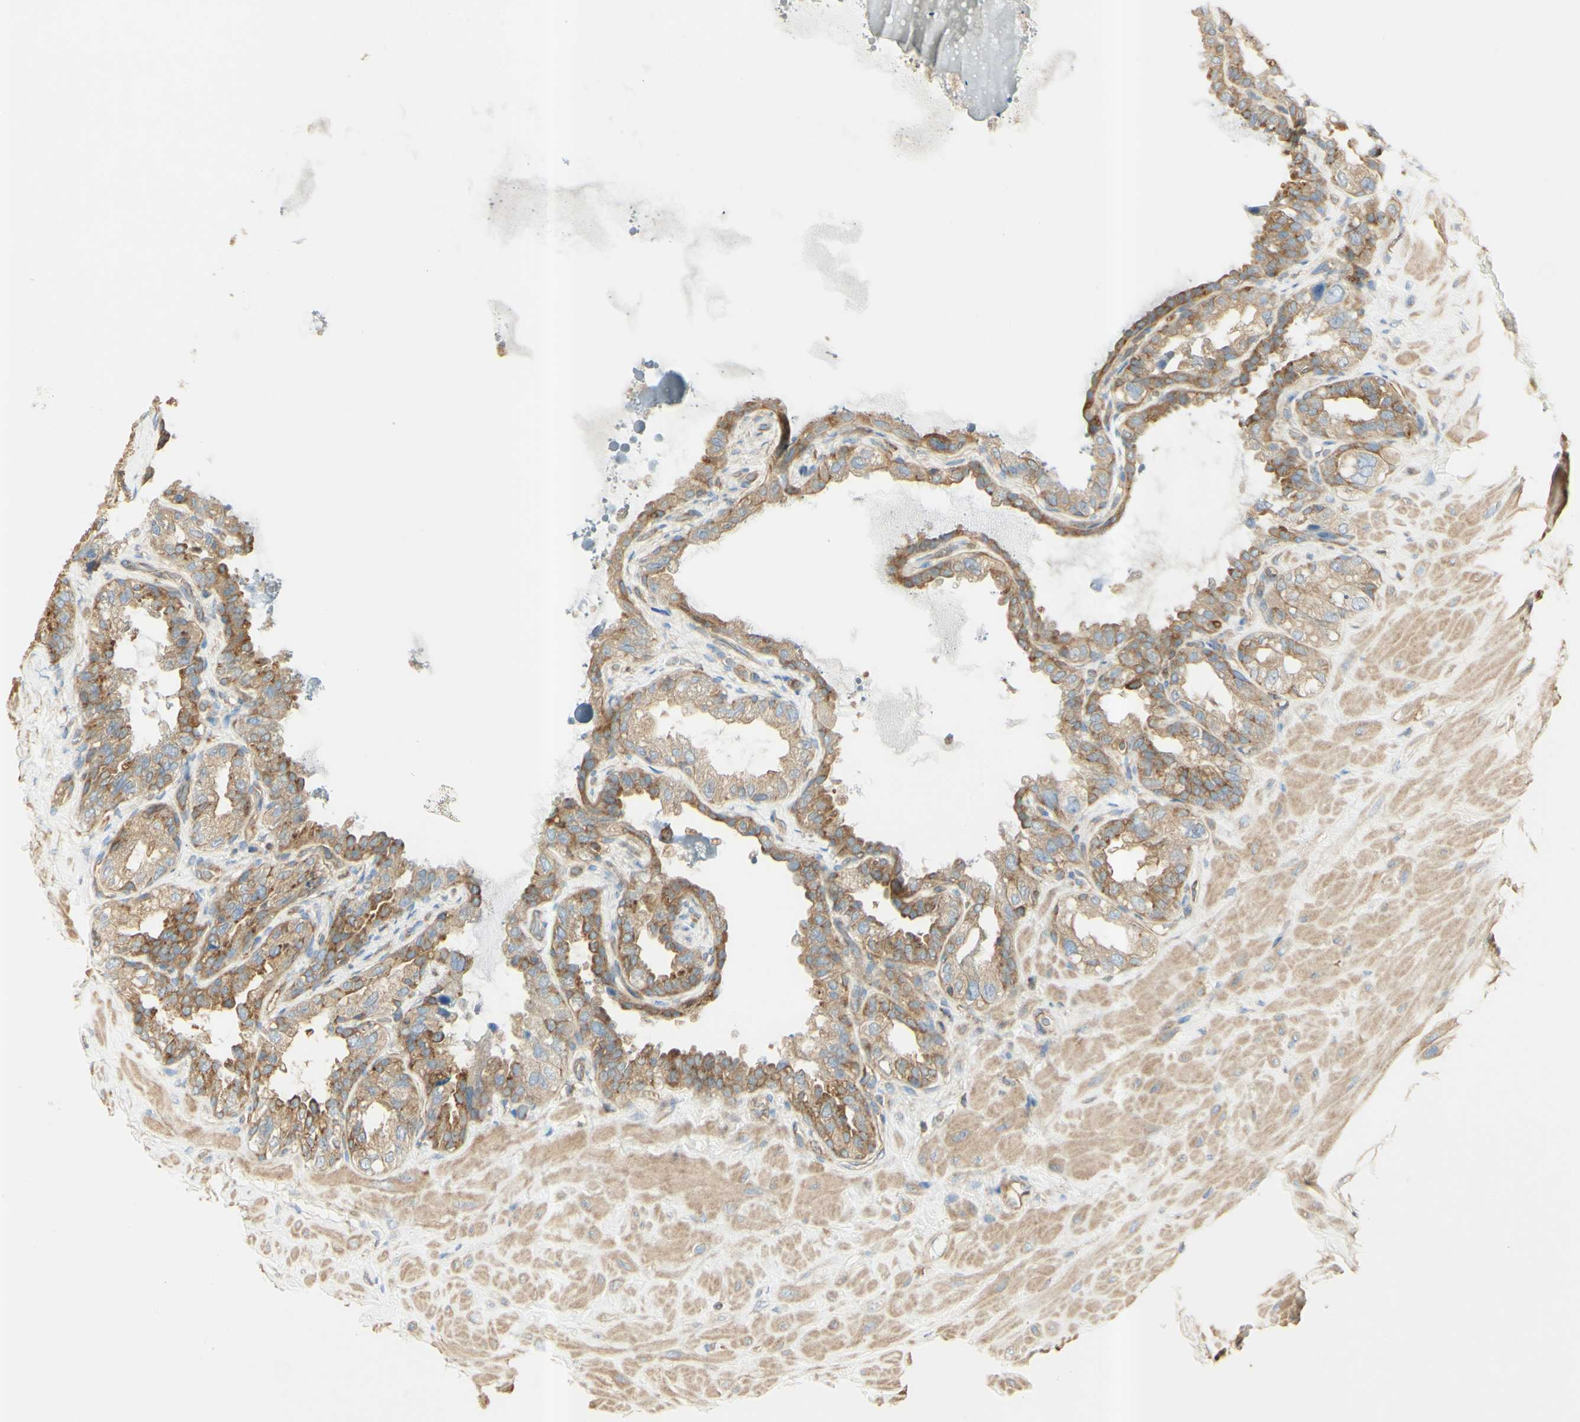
{"staining": {"intensity": "moderate", "quantity": ">75%", "location": "cytoplasmic/membranous"}, "tissue": "seminal vesicle", "cell_type": "Glandular cells", "image_type": "normal", "snomed": [{"axis": "morphology", "description": "Normal tissue, NOS"}, {"axis": "topography", "description": "Seminal veicle"}], "caption": "Protein expression analysis of benign human seminal vesicle reveals moderate cytoplasmic/membranous positivity in about >75% of glandular cells. The protein of interest is stained brown, and the nuclei are stained in blue (DAB IHC with brightfield microscopy, high magnification).", "gene": "IKBKG", "patient": {"sex": "male", "age": 68}}